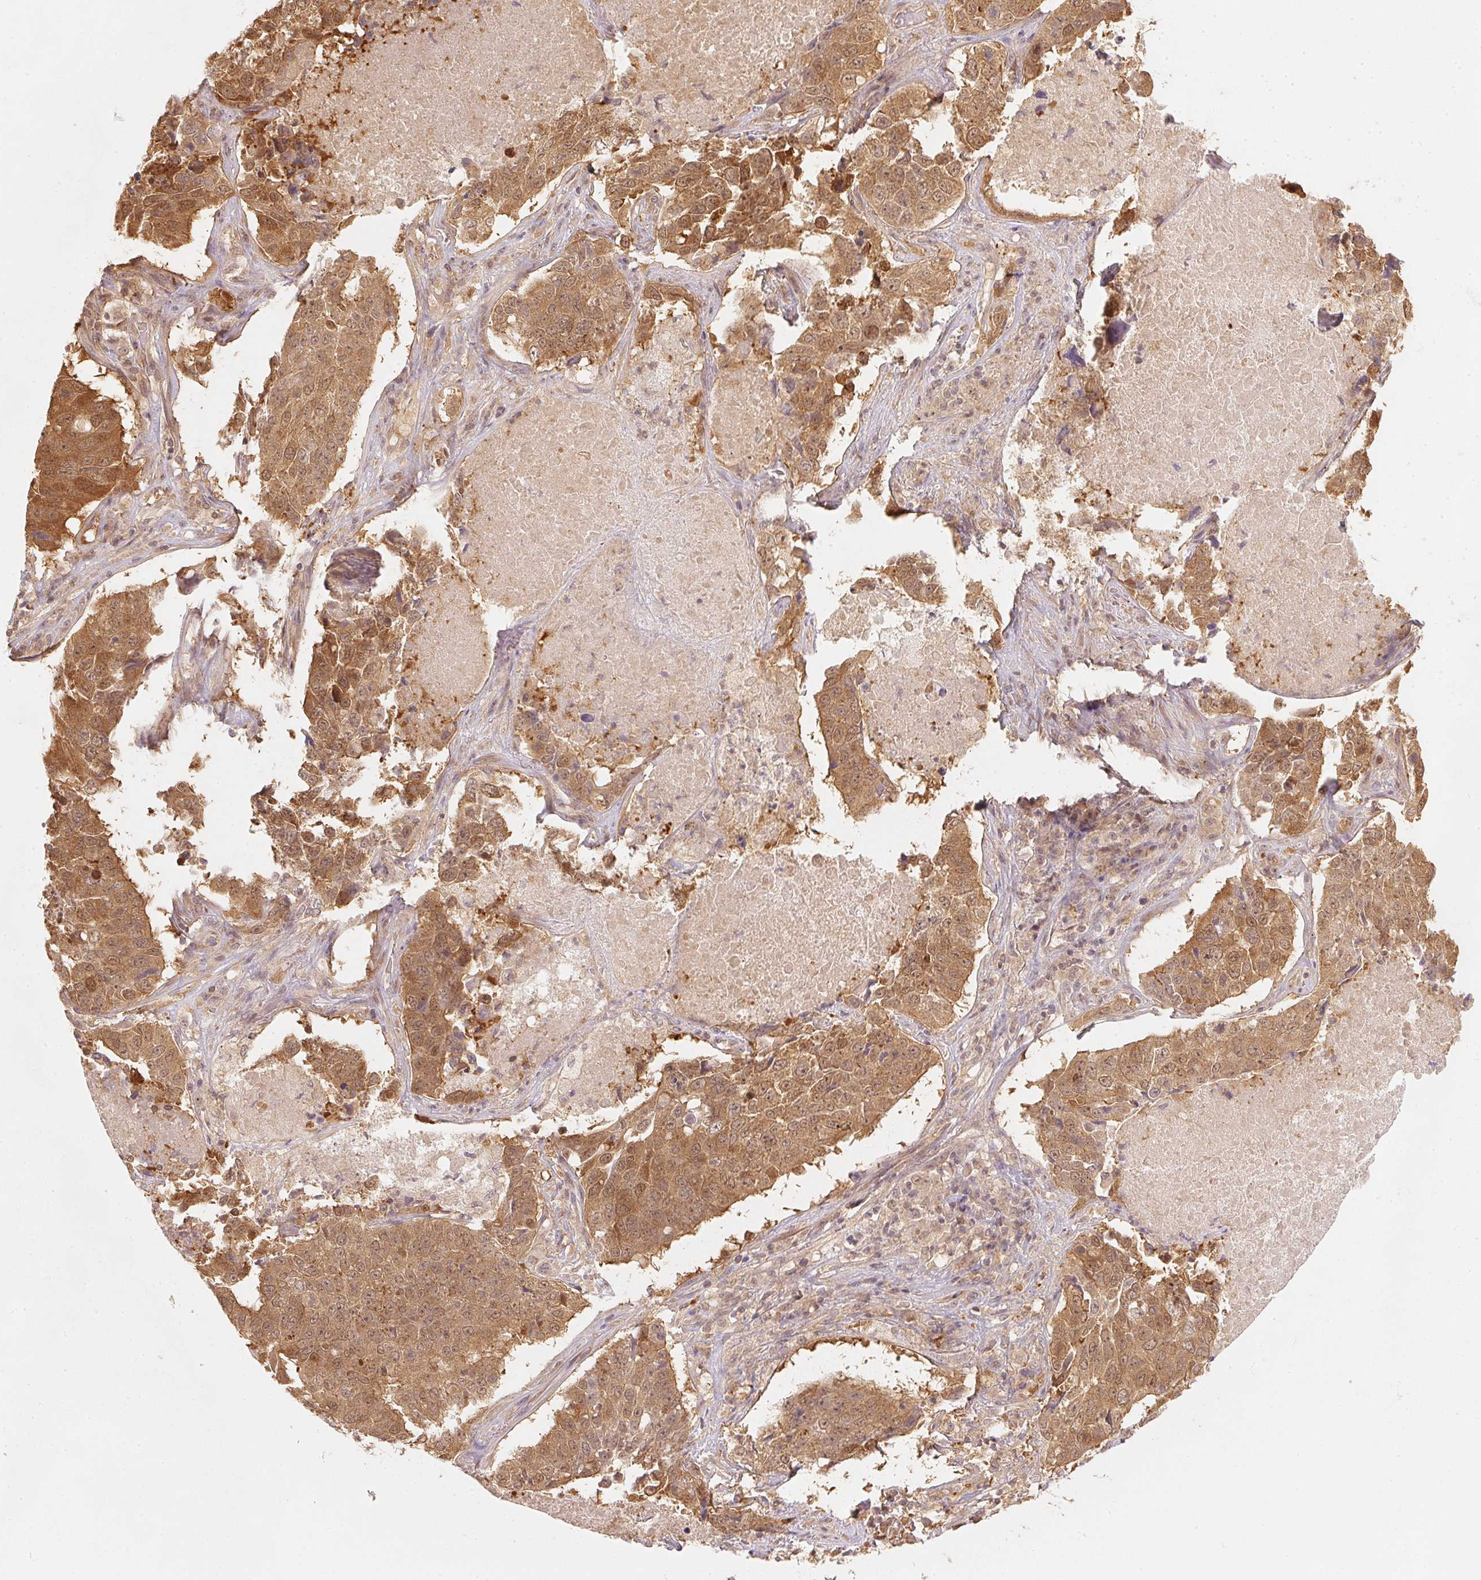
{"staining": {"intensity": "moderate", "quantity": ">75%", "location": "cytoplasmic/membranous,nuclear"}, "tissue": "lung cancer", "cell_type": "Tumor cells", "image_type": "cancer", "snomed": [{"axis": "morphology", "description": "Normal tissue, NOS"}, {"axis": "morphology", "description": "Squamous cell carcinoma, NOS"}, {"axis": "topography", "description": "Bronchus"}, {"axis": "topography", "description": "Lung"}], "caption": "Immunohistochemical staining of lung cancer (squamous cell carcinoma) exhibits medium levels of moderate cytoplasmic/membranous and nuclear positivity in about >75% of tumor cells. (DAB (3,3'-diaminobenzidine) IHC with brightfield microscopy, high magnification).", "gene": "UBE2L3", "patient": {"sex": "male", "age": 64}}